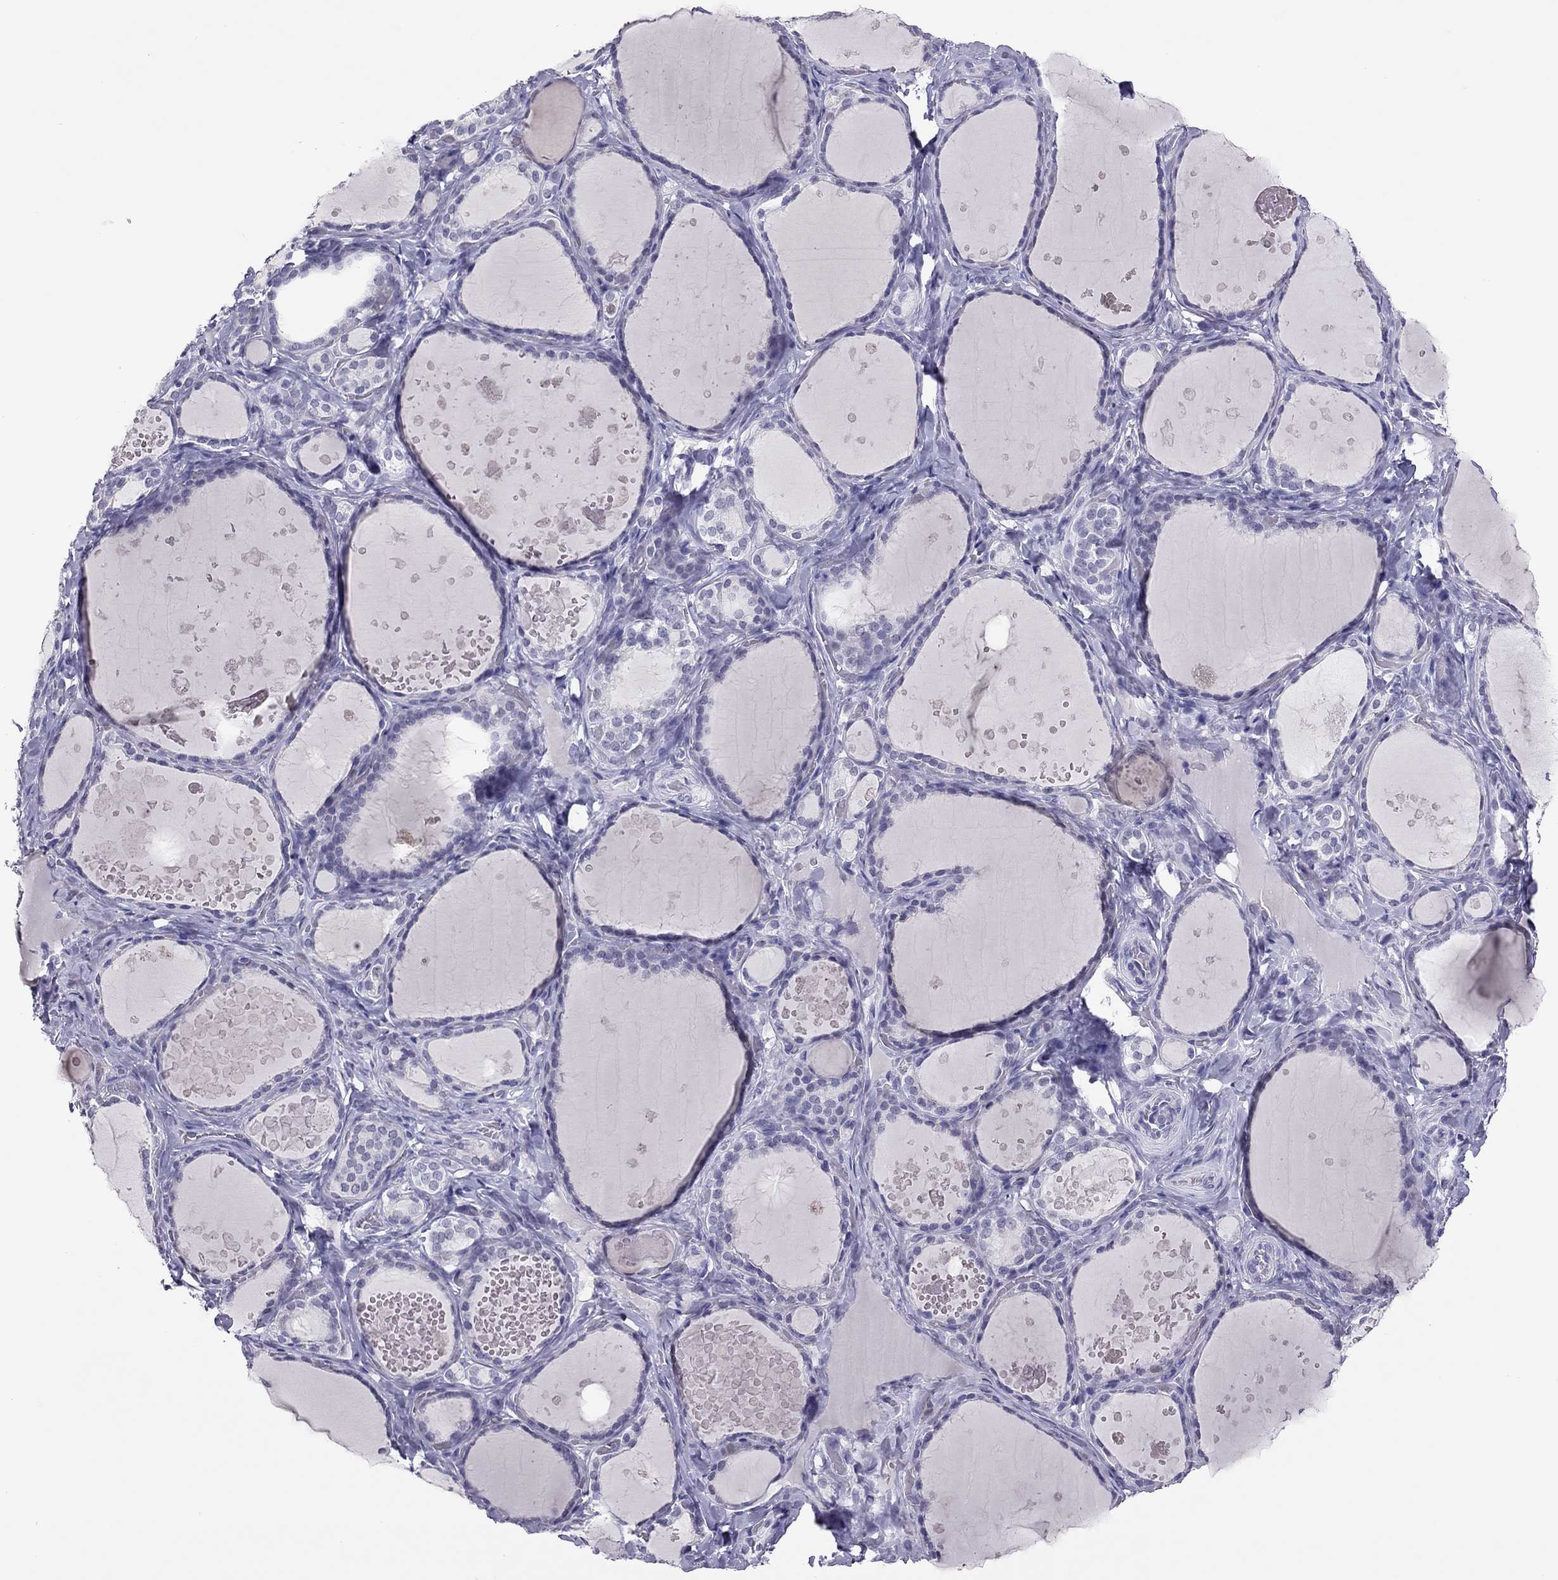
{"staining": {"intensity": "negative", "quantity": "none", "location": "none"}, "tissue": "thyroid gland", "cell_type": "Glandular cells", "image_type": "normal", "snomed": [{"axis": "morphology", "description": "Normal tissue, NOS"}, {"axis": "topography", "description": "Thyroid gland"}], "caption": "Human thyroid gland stained for a protein using IHC shows no expression in glandular cells.", "gene": "PHOX2A", "patient": {"sex": "female", "age": 56}}